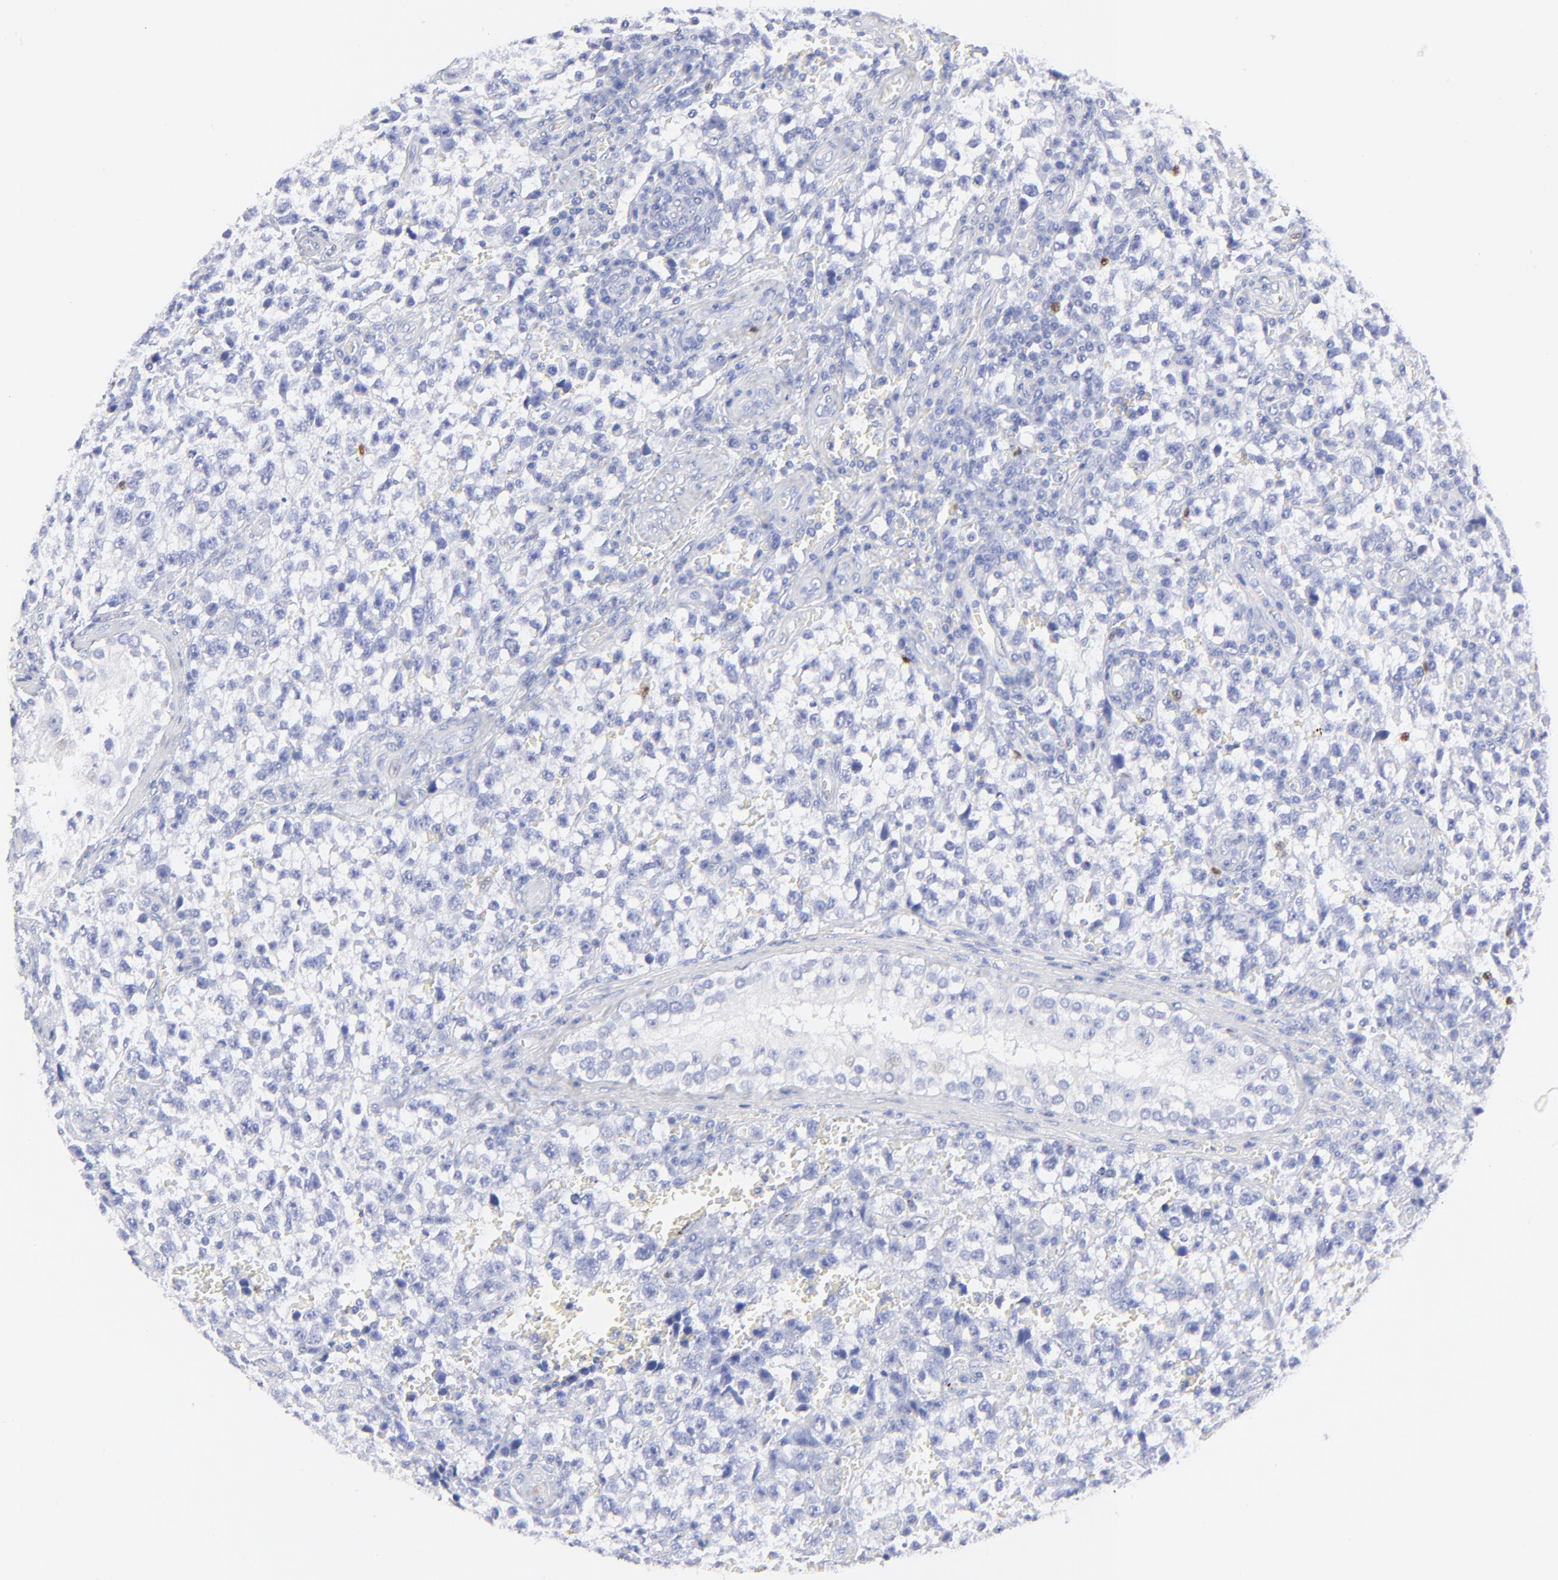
{"staining": {"intensity": "negative", "quantity": "none", "location": "none"}, "tissue": "testis cancer", "cell_type": "Tumor cells", "image_type": "cancer", "snomed": [{"axis": "morphology", "description": "Seminoma, NOS"}, {"axis": "topography", "description": "Testis"}], "caption": "This is an immunohistochemistry (IHC) histopathology image of testis seminoma. There is no staining in tumor cells.", "gene": "S100A12", "patient": {"sex": "male", "age": 38}}